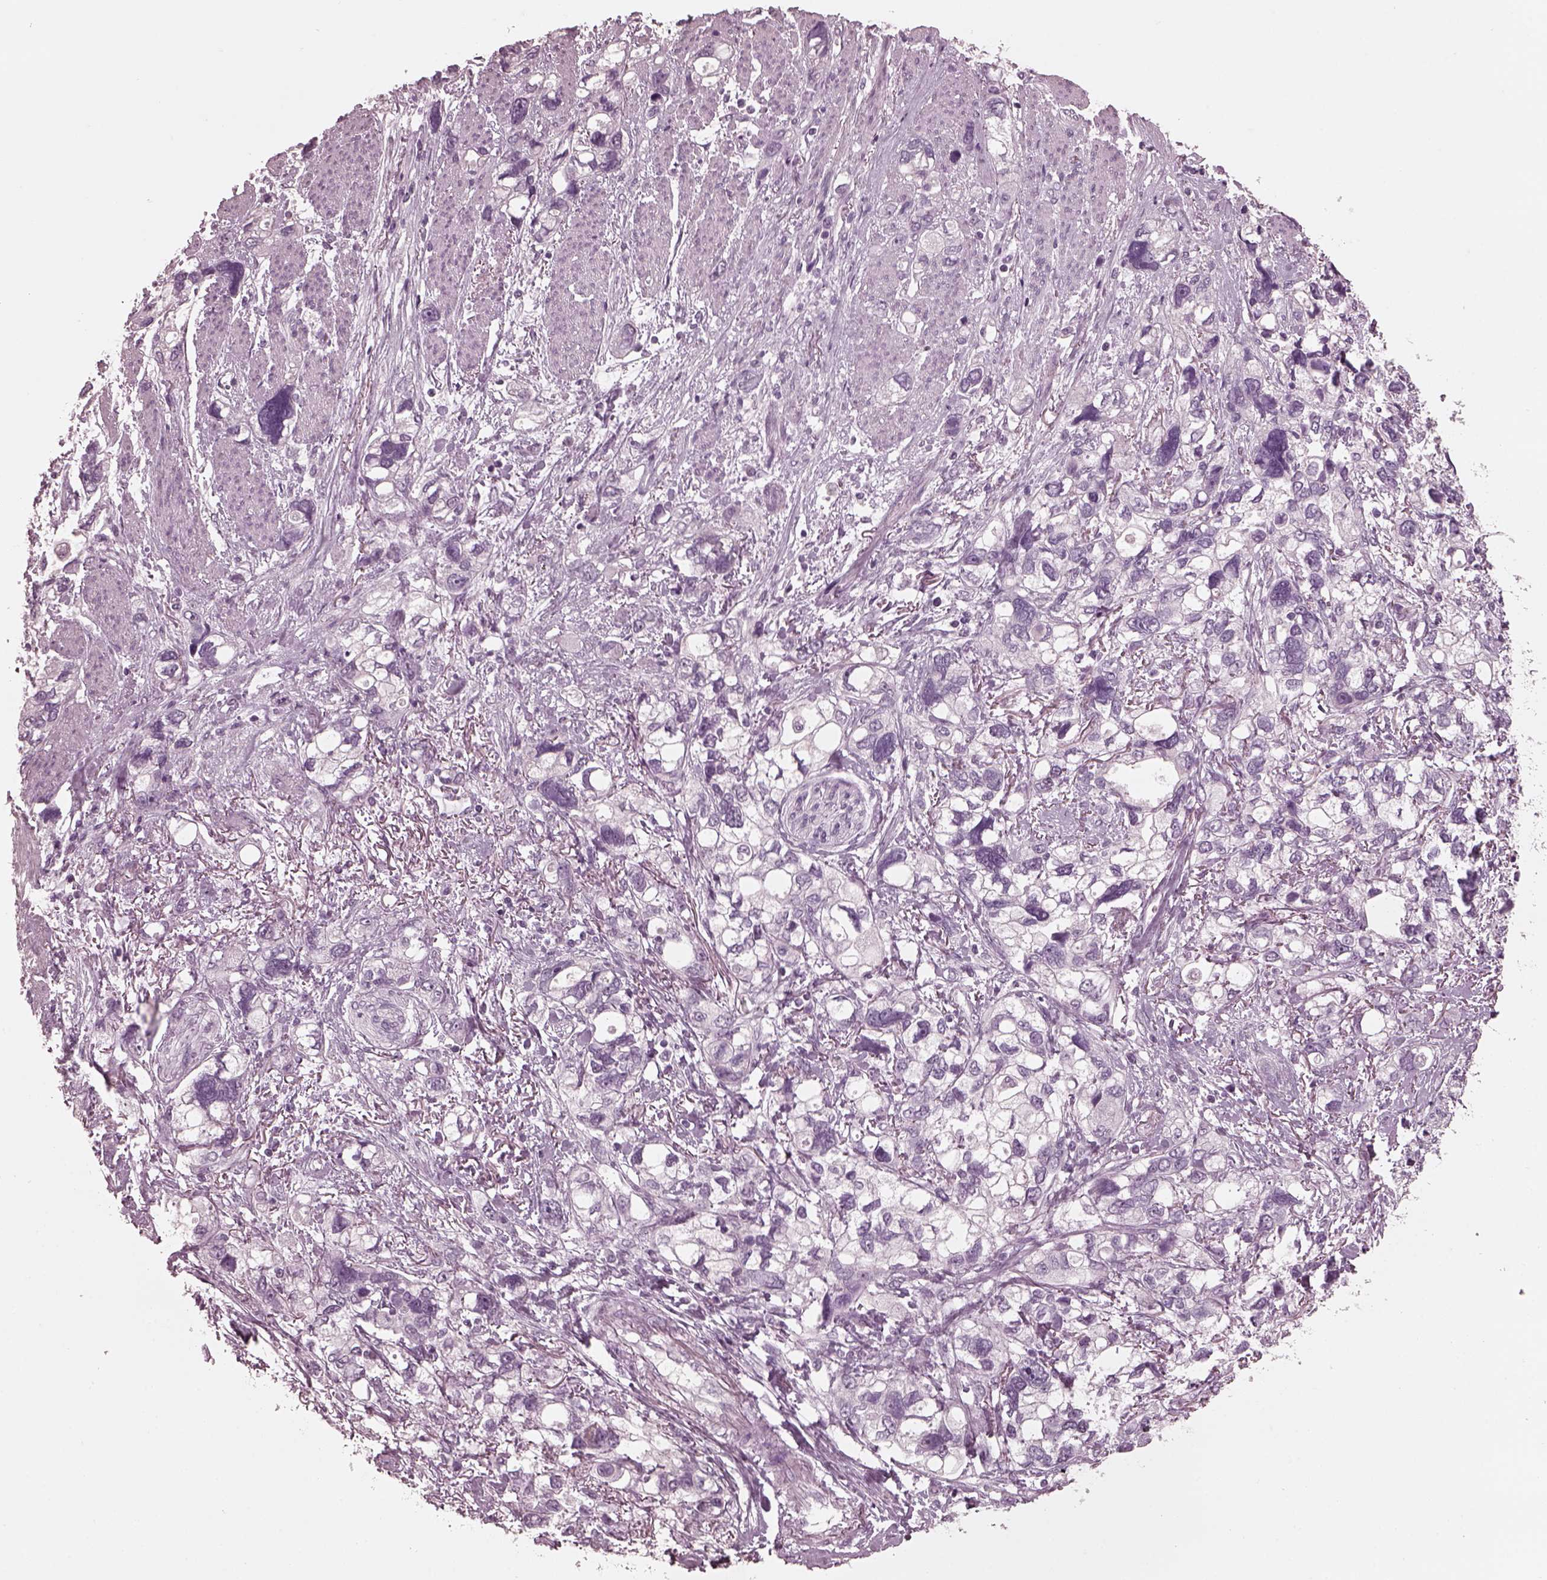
{"staining": {"intensity": "negative", "quantity": "none", "location": "none"}, "tissue": "stomach cancer", "cell_type": "Tumor cells", "image_type": "cancer", "snomed": [{"axis": "morphology", "description": "Adenocarcinoma, NOS"}, {"axis": "topography", "description": "Stomach, upper"}], "caption": "Tumor cells show no significant protein staining in stomach adenocarcinoma. (Brightfield microscopy of DAB IHC at high magnification).", "gene": "CGA", "patient": {"sex": "female", "age": 81}}